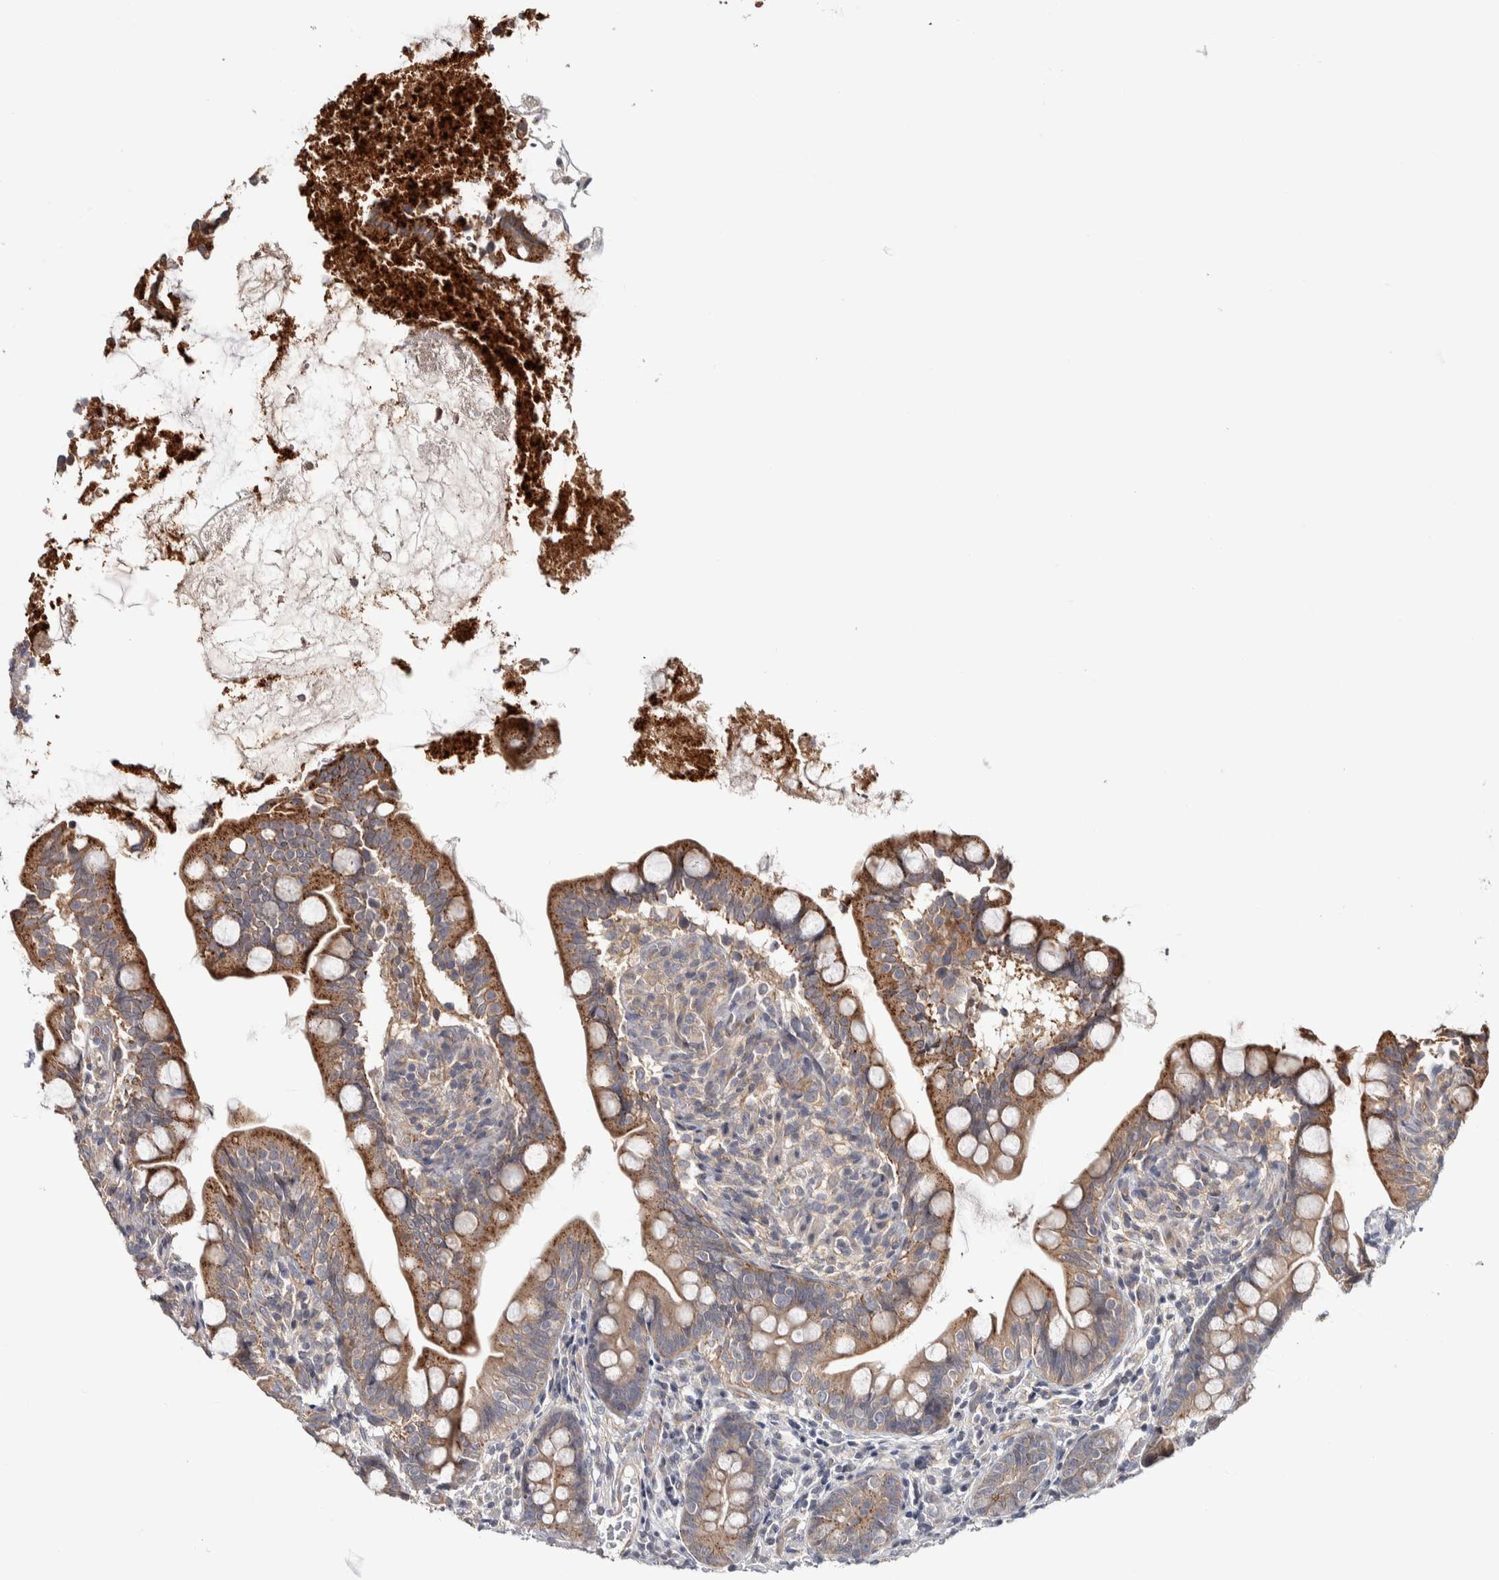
{"staining": {"intensity": "strong", "quantity": "25%-75%", "location": "cytoplasmic/membranous"}, "tissue": "small intestine", "cell_type": "Glandular cells", "image_type": "normal", "snomed": [{"axis": "morphology", "description": "Normal tissue, NOS"}, {"axis": "topography", "description": "Small intestine"}], "caption": "IHC (DAB (3,3'-diaminobenzidine)) staining of benign small intestine demonstrates strong cytoplasmic/membranous protein expression in approximately 25%-75% of glandular cells.", "gene": "CHMP4C", "patient": {"sex": "female", "age": 56}}